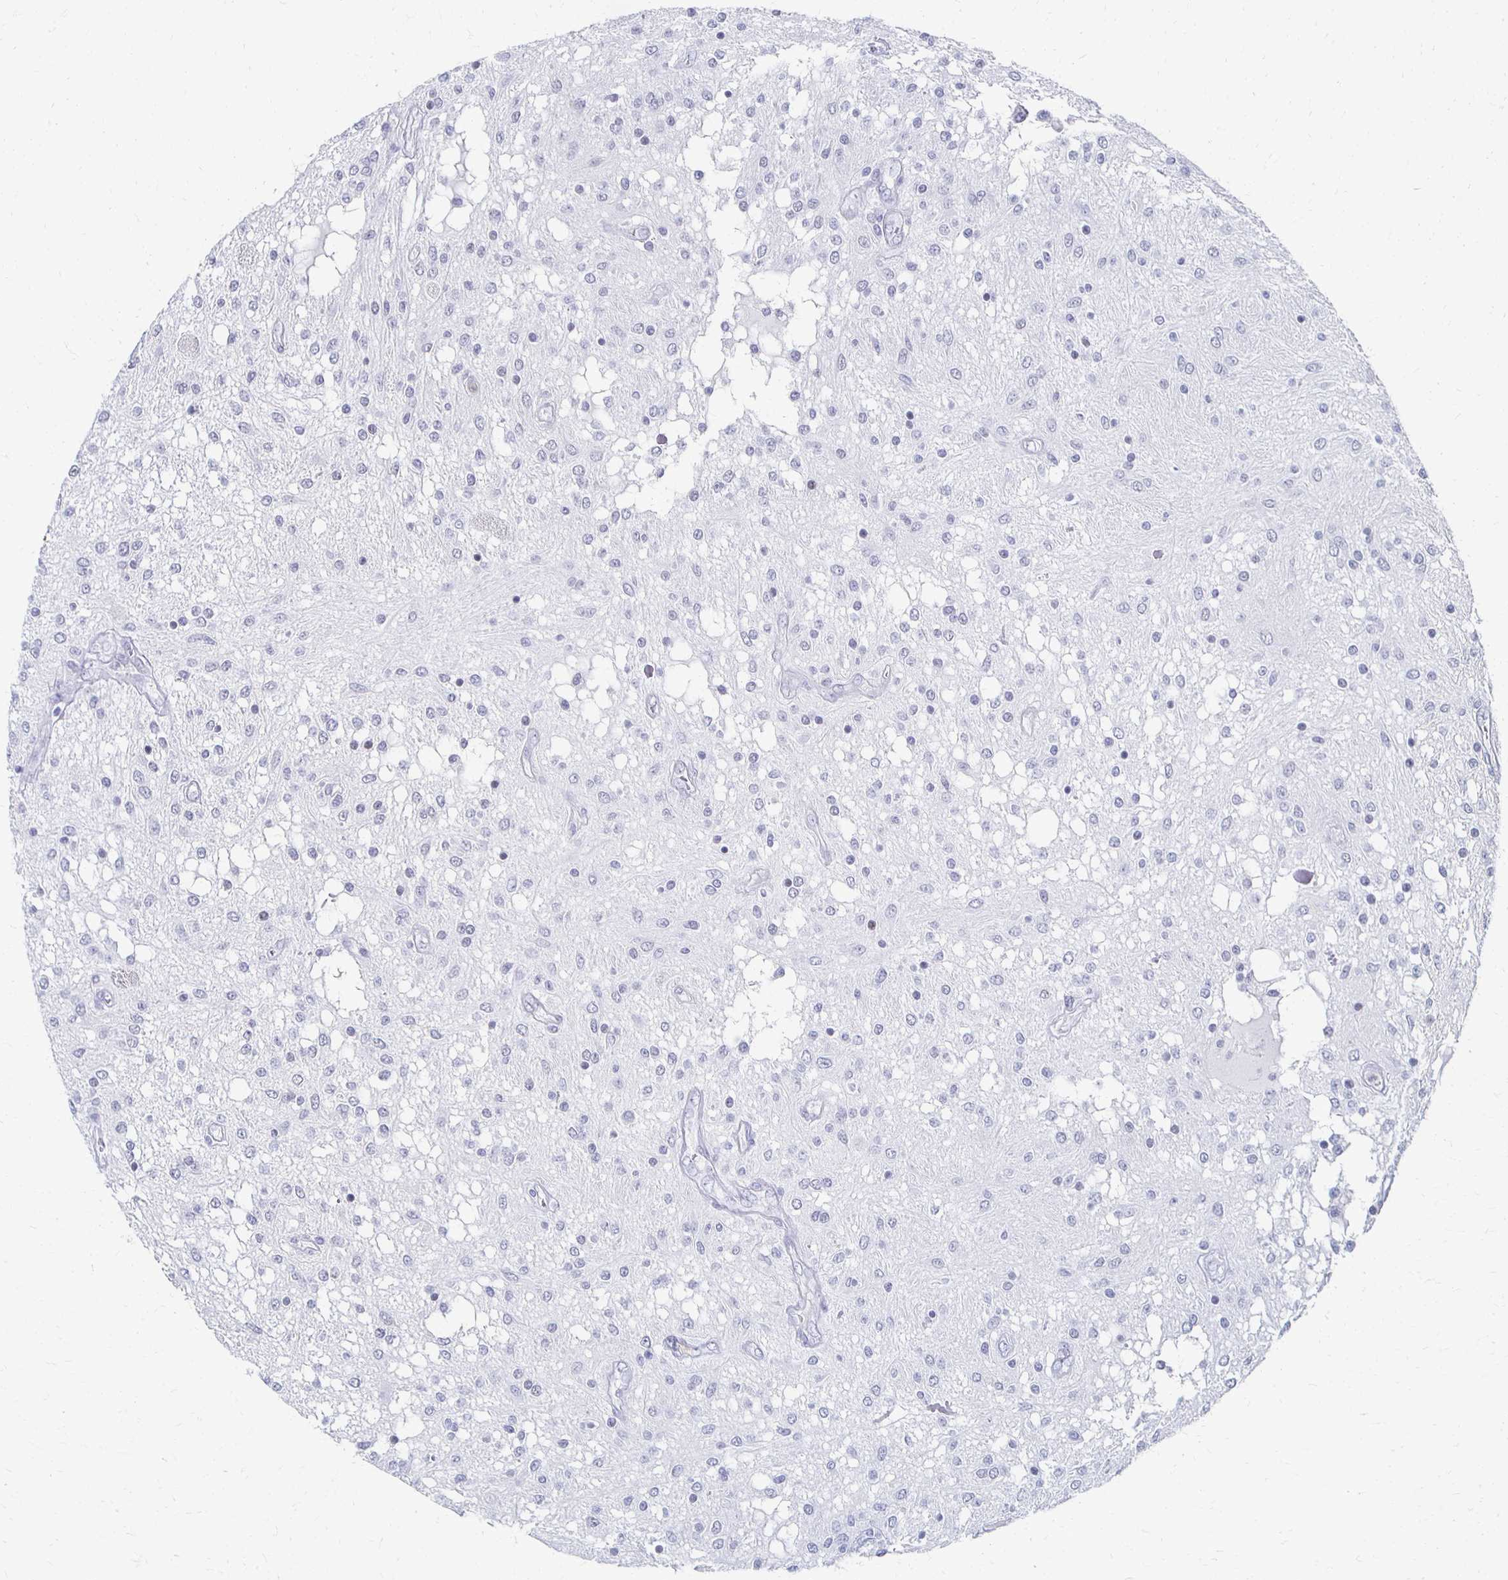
{"staining": {"intensity": "negative", "quantity": "none", "location": "none"}, "tissue": "glioma", "cell_type": "Tumor cells", "image_type": "cancer", "snomed": [{"axis": "morphology", "description": "Glioma, malignant, Low grade"}, {"axis": "topography", "description": "Cerebellum"}], "caption": "IHC of low-grade glioma (malignant) displays no expression in tumor cells.", "gene": "CXCR2", "patient": {"sex": "female", "age": 14}}